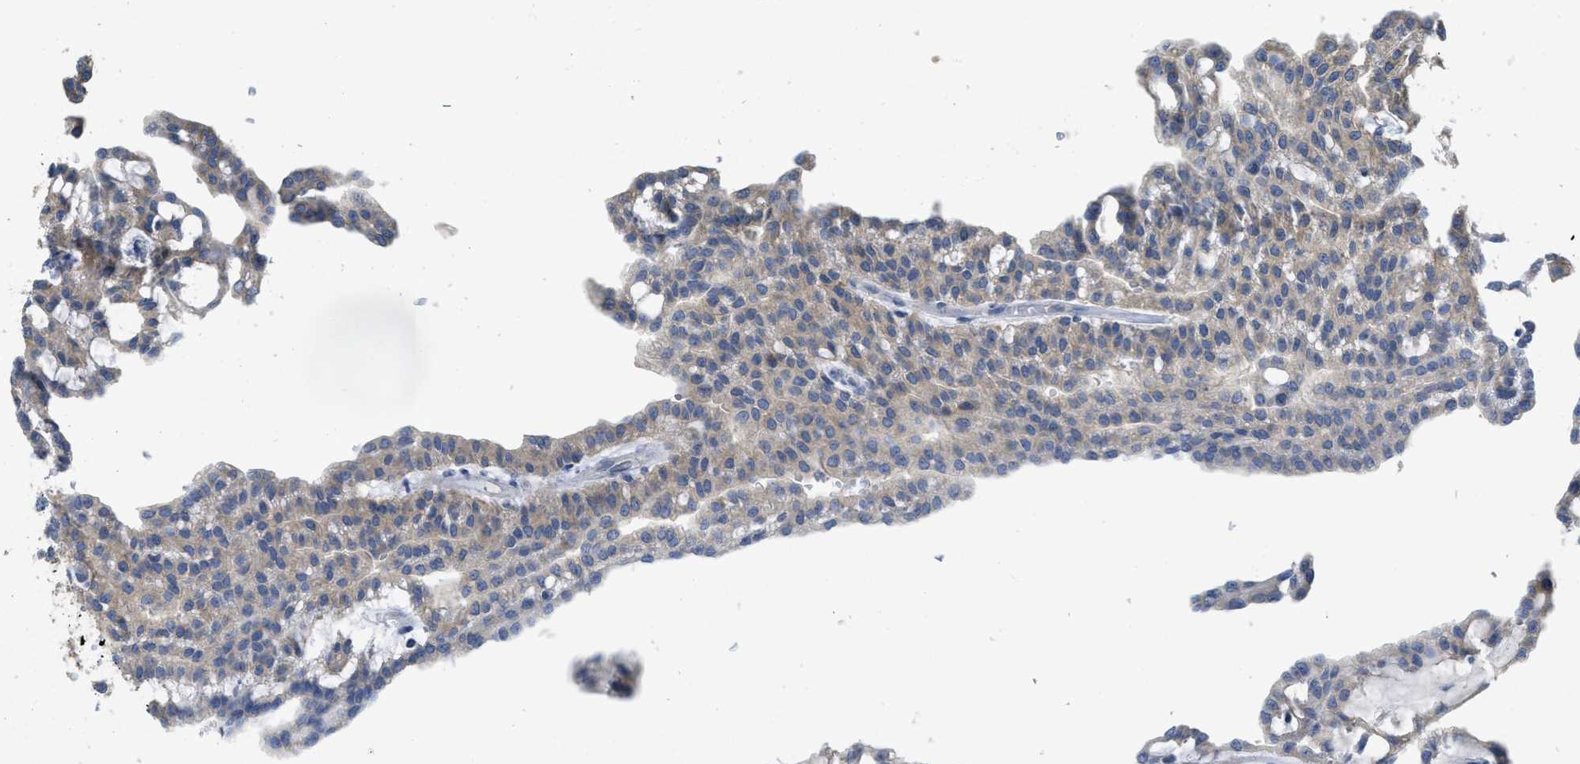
{"staining": {"intensity": "weak", "quantity": ">75%", "location": "cytoplasmic/membranous"}, "tissue": "renal cancer", "cell_type": "Tumor cells", "image_type": "cancer", "snomed": [{"axis": "morphology", "description": "Adenocarcinoma, NOS"}, {"axis": "topography", "description": "Kidney"}], "caption": "This image displays immunohistochemistry (IHC) staining of human renal cancer, with low weak cytoplasmic/membranous positivity in approximately >75% of tumor cells.", "gene": "SFXN2", "patient": {"sex": "male", "age": 63}}